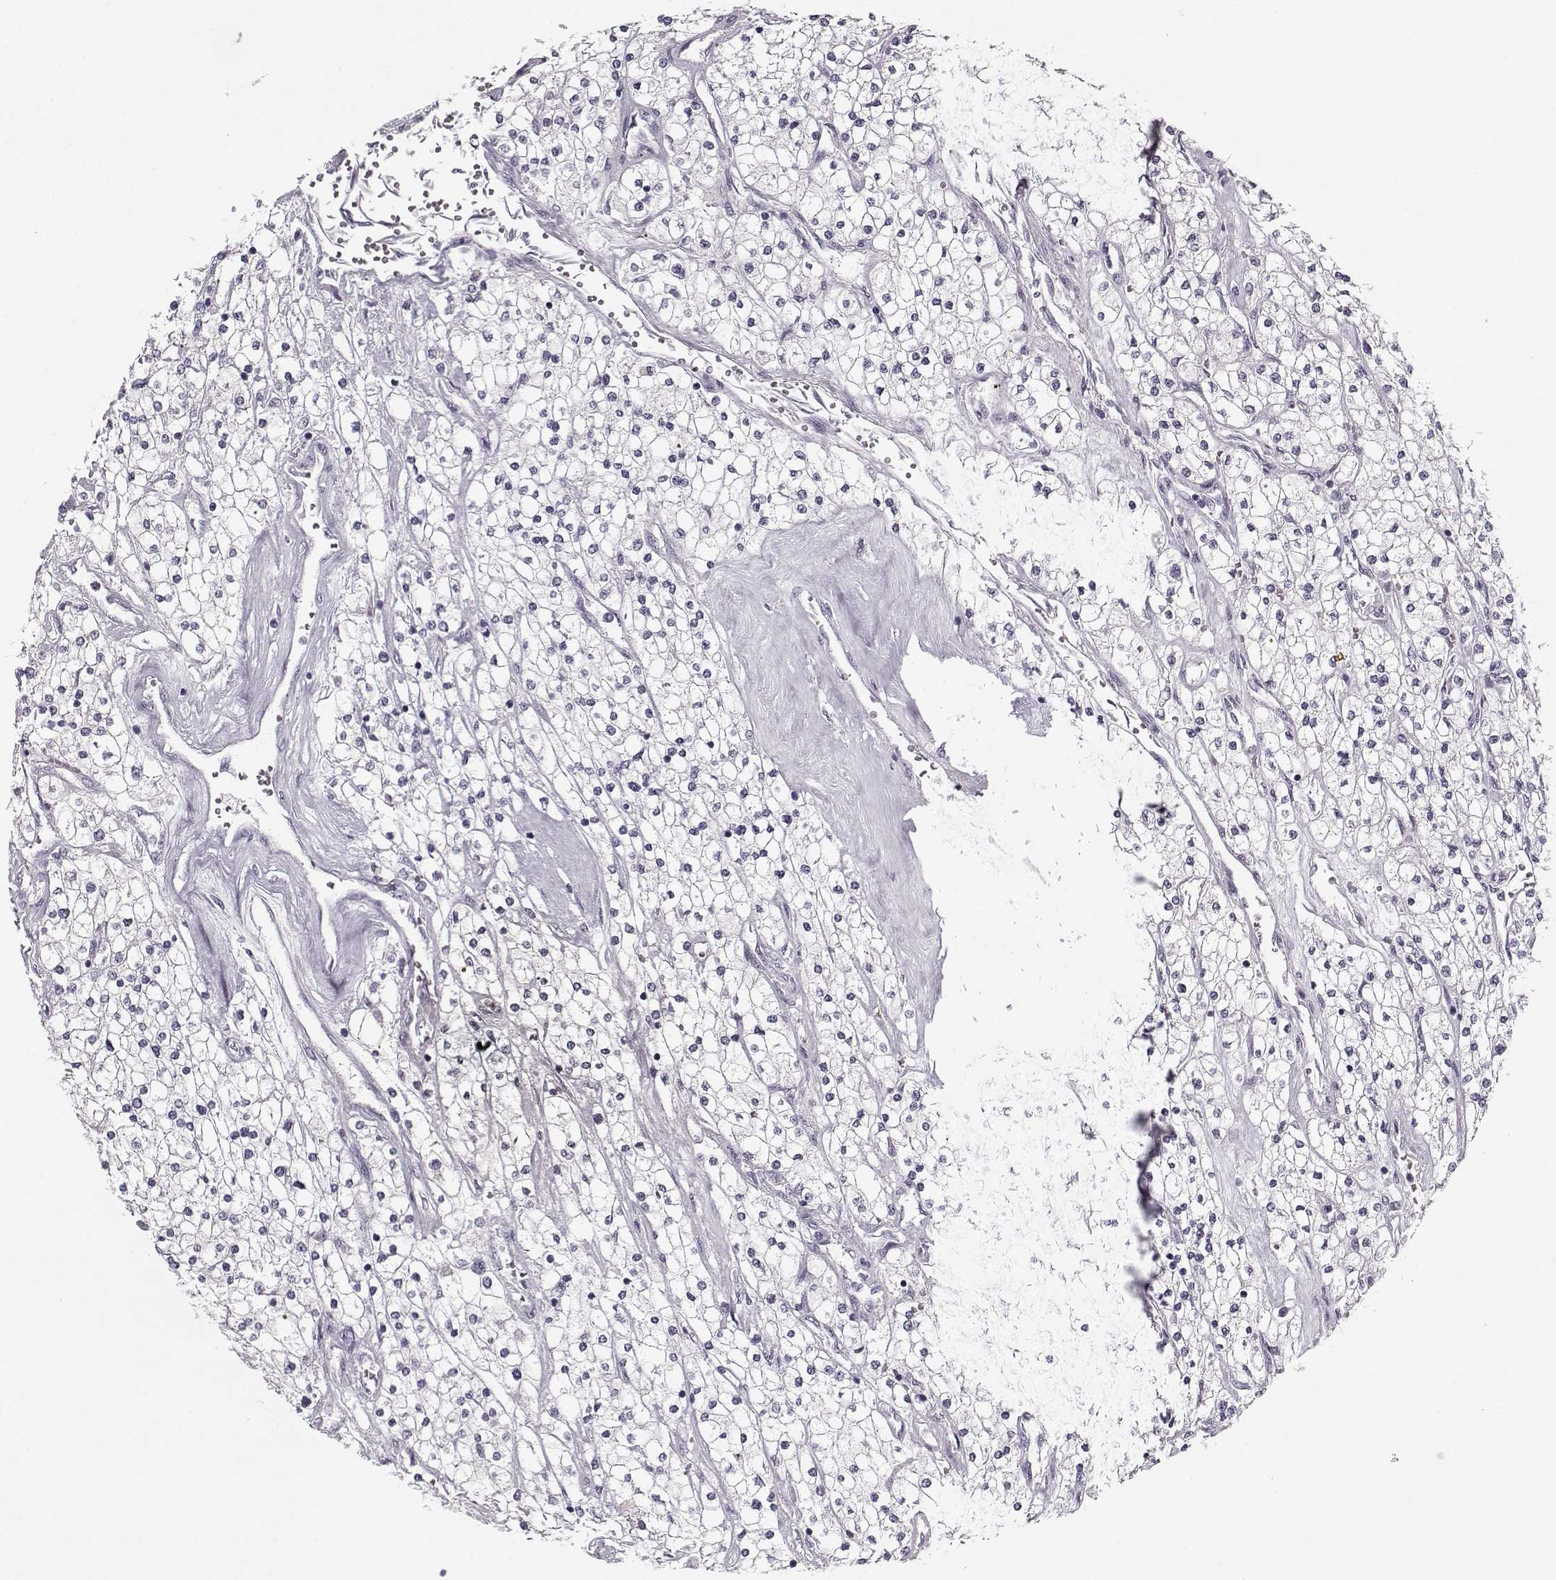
{"staining": {"intensity": "negative", "quantity": "none", "location": "none"}, "tissue": "renal cancer", "cell_type": "Tumor cells", "image_type": "cancer", "snomed": [{"axis": "morphology", "description": "Adenocarcinoma, NOS"}, {"axis": "topography", "description": "Kidney"}], "caption": "There is no significant expression in tumor cells of adenocarcinoma (renal).", "gene": "PNMT", "patient": {"sex": "male", "age": 80}}